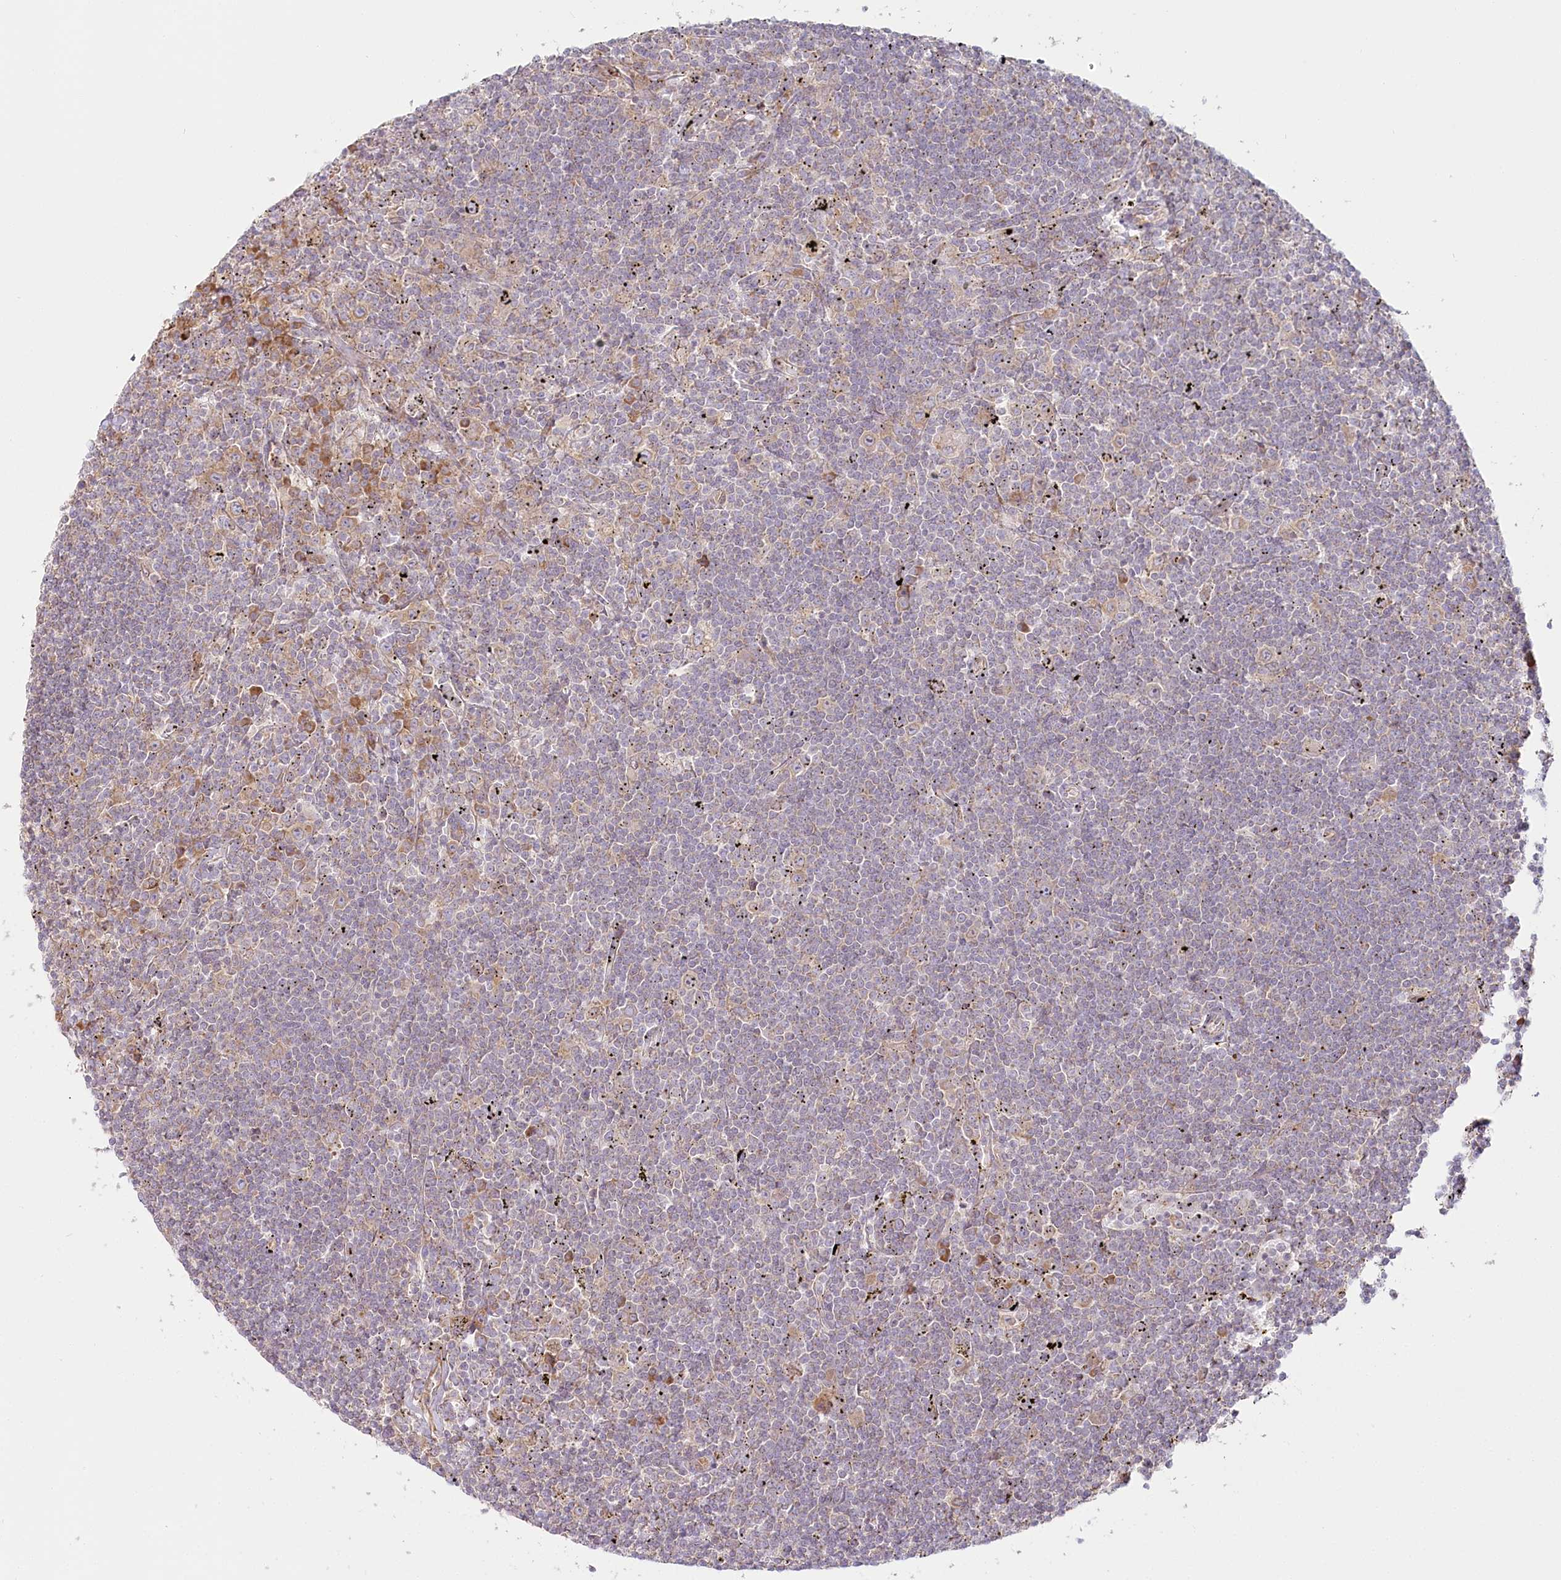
{"staining": {"intensity": "moderate", "quantity": "<25%", "location": "cytoplasmic/membranous"}, "tissue": "lymphoma", "cell_type": "Tumor cells", "image_type": "cancer", "snomed": [{"axis": "morphology", "description": "Malignant lymphoma, non-Hodgkin's type, Low grade"}, {"axis": "topography", "description": "Spleen"}], "caption": "Moderate cytoplasmic/membranous protein expression is appreciated in approximately <25% of tumor cells in lymphoma.", "gene": "HARS2", "patient": {"sex": "male", "age": 76}}